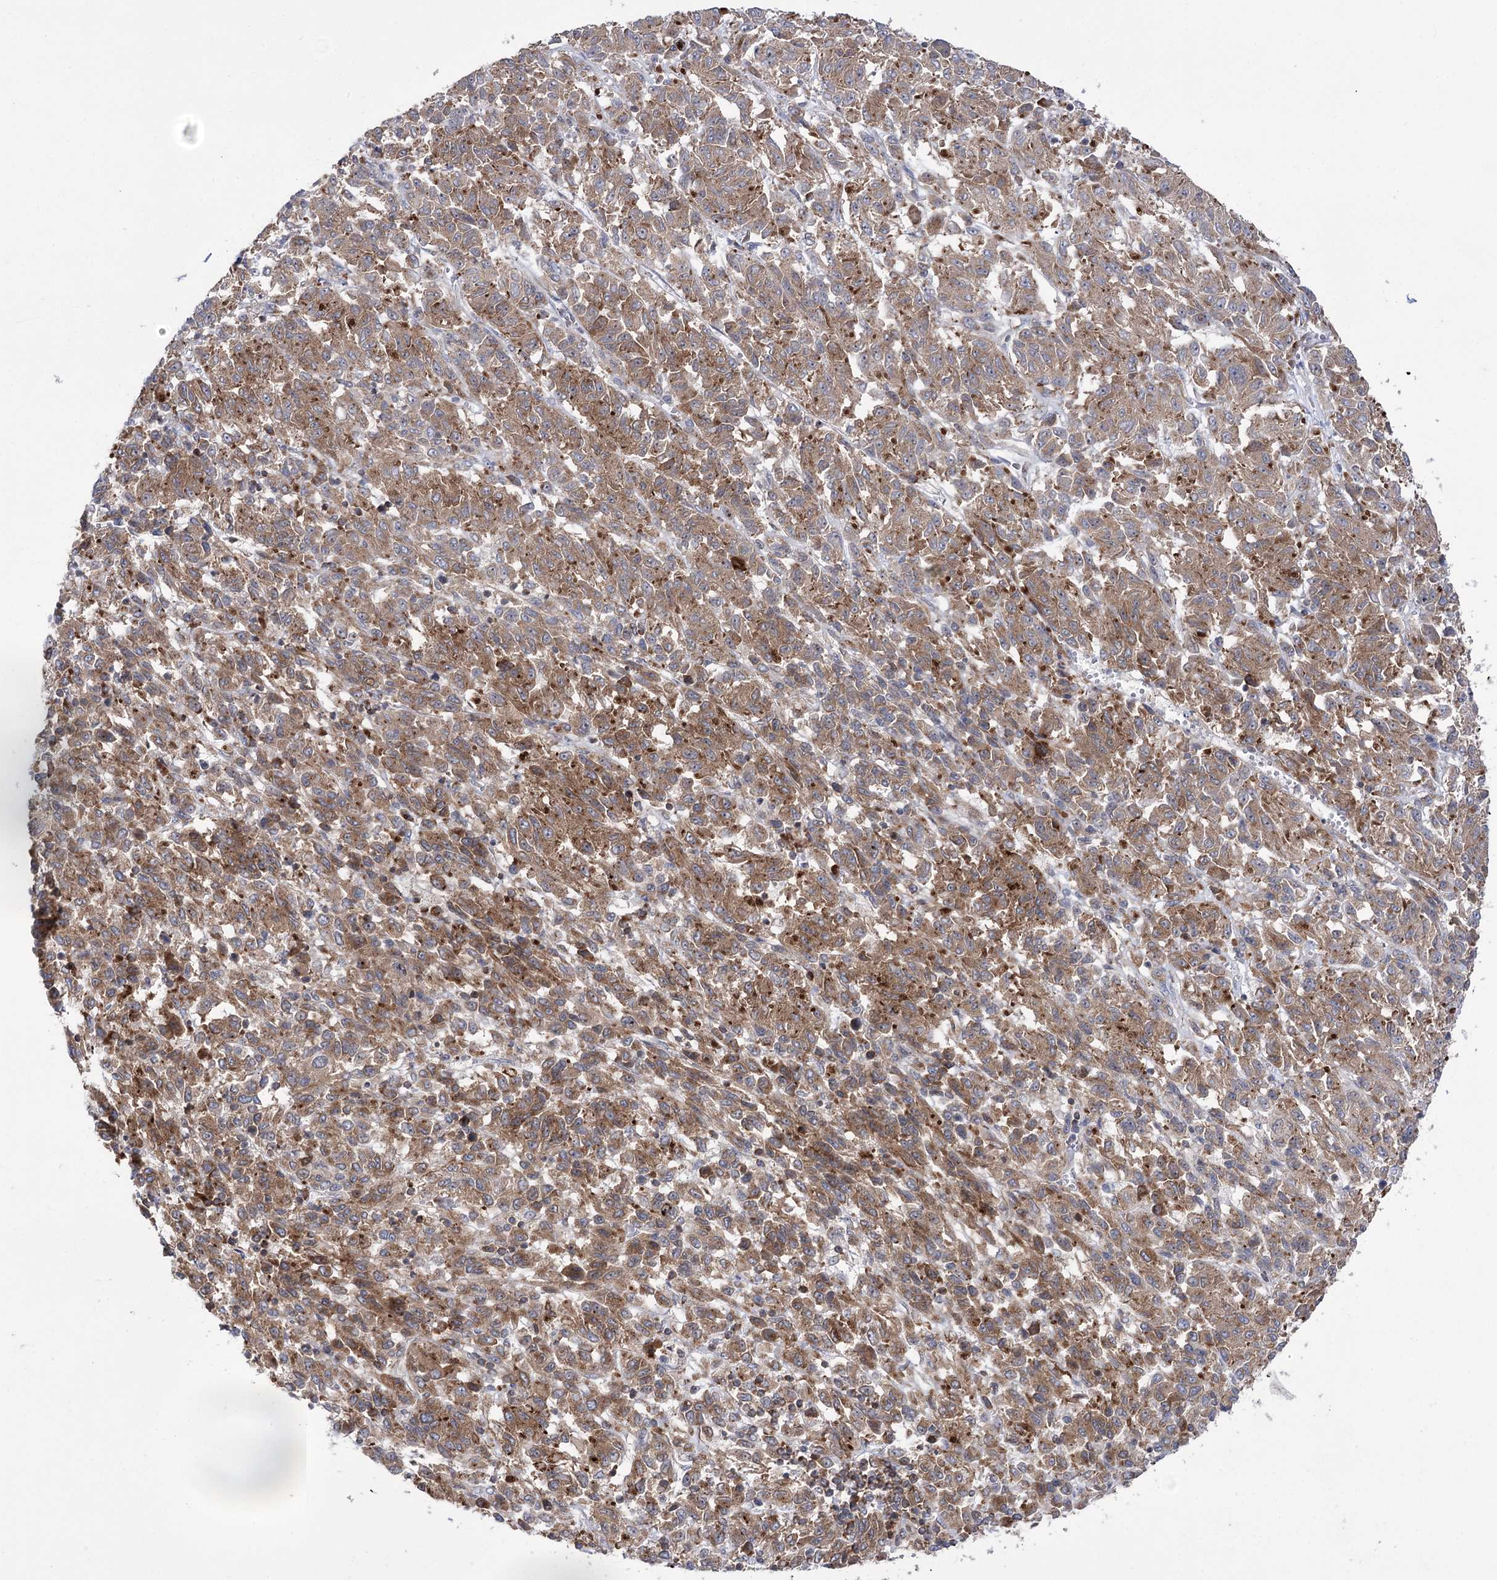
{"staining": {"intensity": "moderate", "quantity": ">75%", "location": "cytoplasmic/membranous"}, "tissue": "melanoma", "cell_type": "Tumor cells", "image_type": "cancer", "snomed": [{"axis": "morphology", "description": "Malignant melanoma, Metastatic site"}, {"axis": "topography", "description": "Lung"}], "caption": "A brown stain labels moderate cytoplasmic/membranous positivity of a protein in human melanoma tumor cells. Using DAB (3,3'-diaminobenzidine) (brown) and hematoxylin (blue) stains, captured at high magnification using brightfield microscopy.", "gene": "ZNF622", "patient": {"sex": "male", "age": 64}}